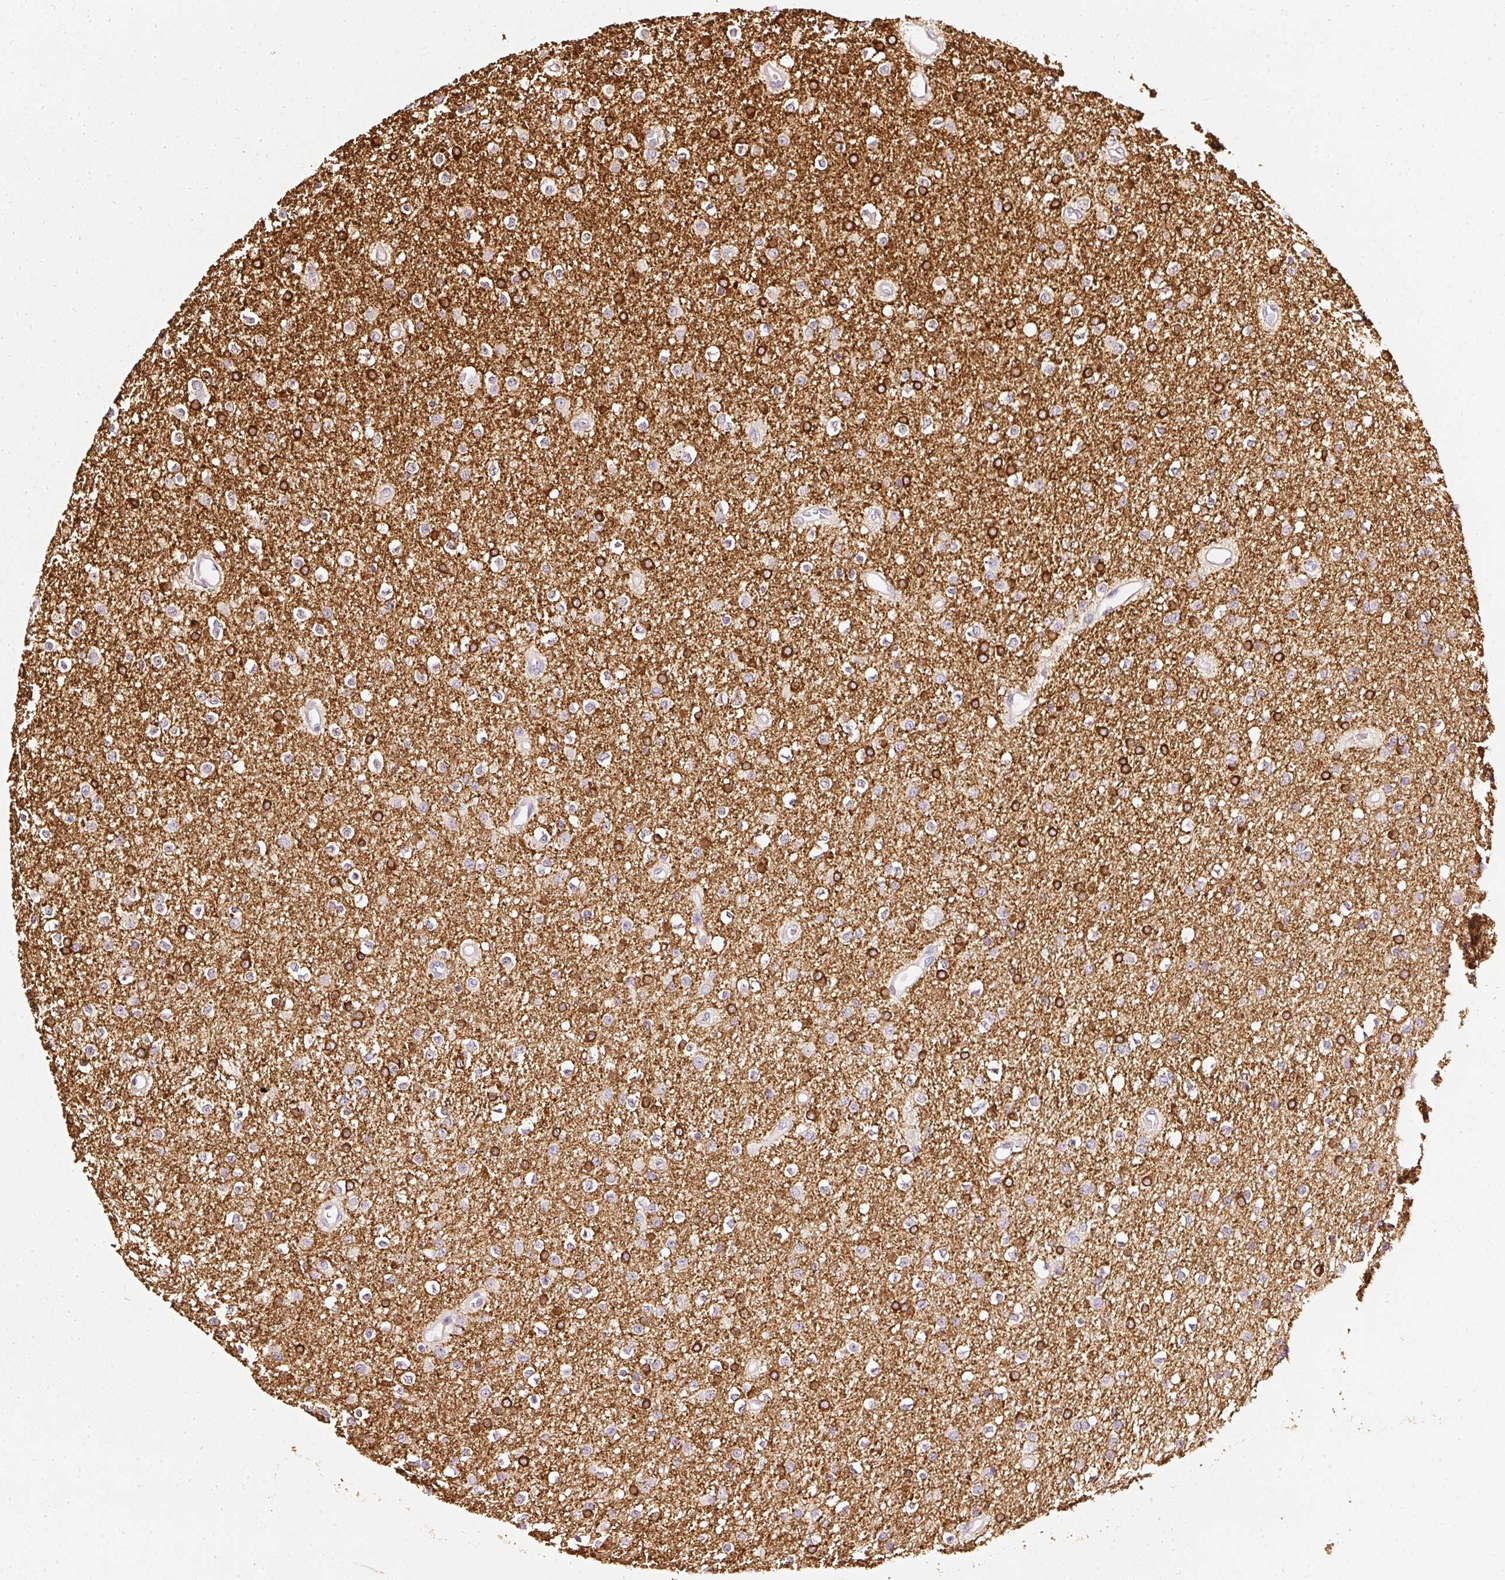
{"staining": {"intensity": "strong", "quantity": "25%-75%", "location": "cytoplasmic/membranous"}, "tissue": "glioma", "cell_type": "Tumor cells", "image_type": "cancer", "snomed": [{"axis": "morphology", "description": "Glioma, malignant, Low grade"}, {"axis": "topography", "description": "Brain"}], "caption": "Protein expression analysis of human malignant glioma (low-grade) reveals strong cytoplasmic/membranous expression in about 25%-75% of tumor cells.", "gene": "CNP", "patient": {"sex": "female", "age": 34}}